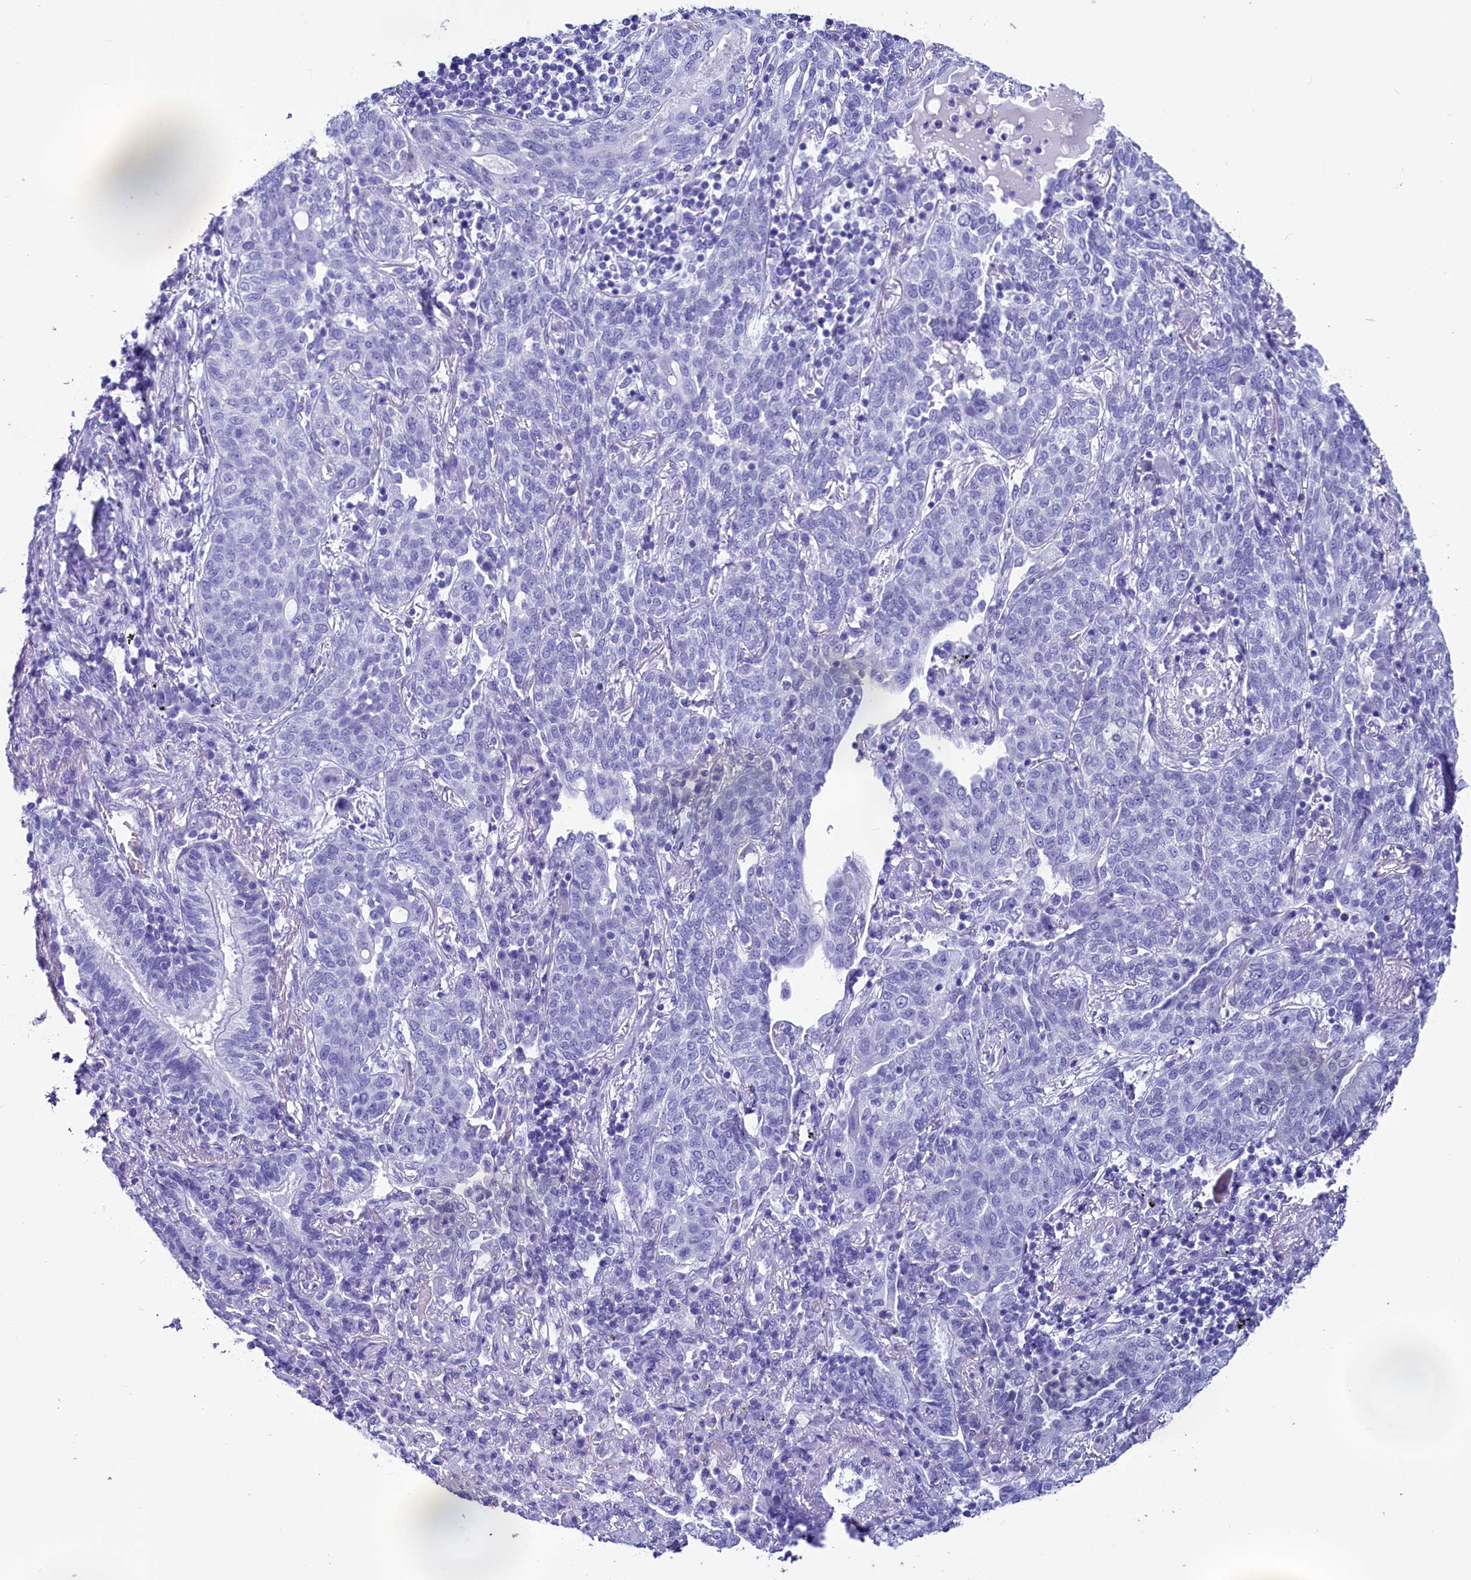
{"staining": {"intensity": "negative", "quantity": "none", "location": "none"}, "tissue": "lung cancer", "cell_type": "Tumor cells", "image_type": "cancer", "snomed": [{"axis": "morphology", "description": "Squamous cell carcinoma, NOS"}, {"axis": "topography", "description": "Lung"}], "caption": "Immunohistochemistry (IHC) histopathology image of lung squamous cell carcinoma stained for a protein (brown), which demonstrates no positivity in tumor cells.", "gene": "AP3B2", "patient": {"sex": "female", "age": 70}}